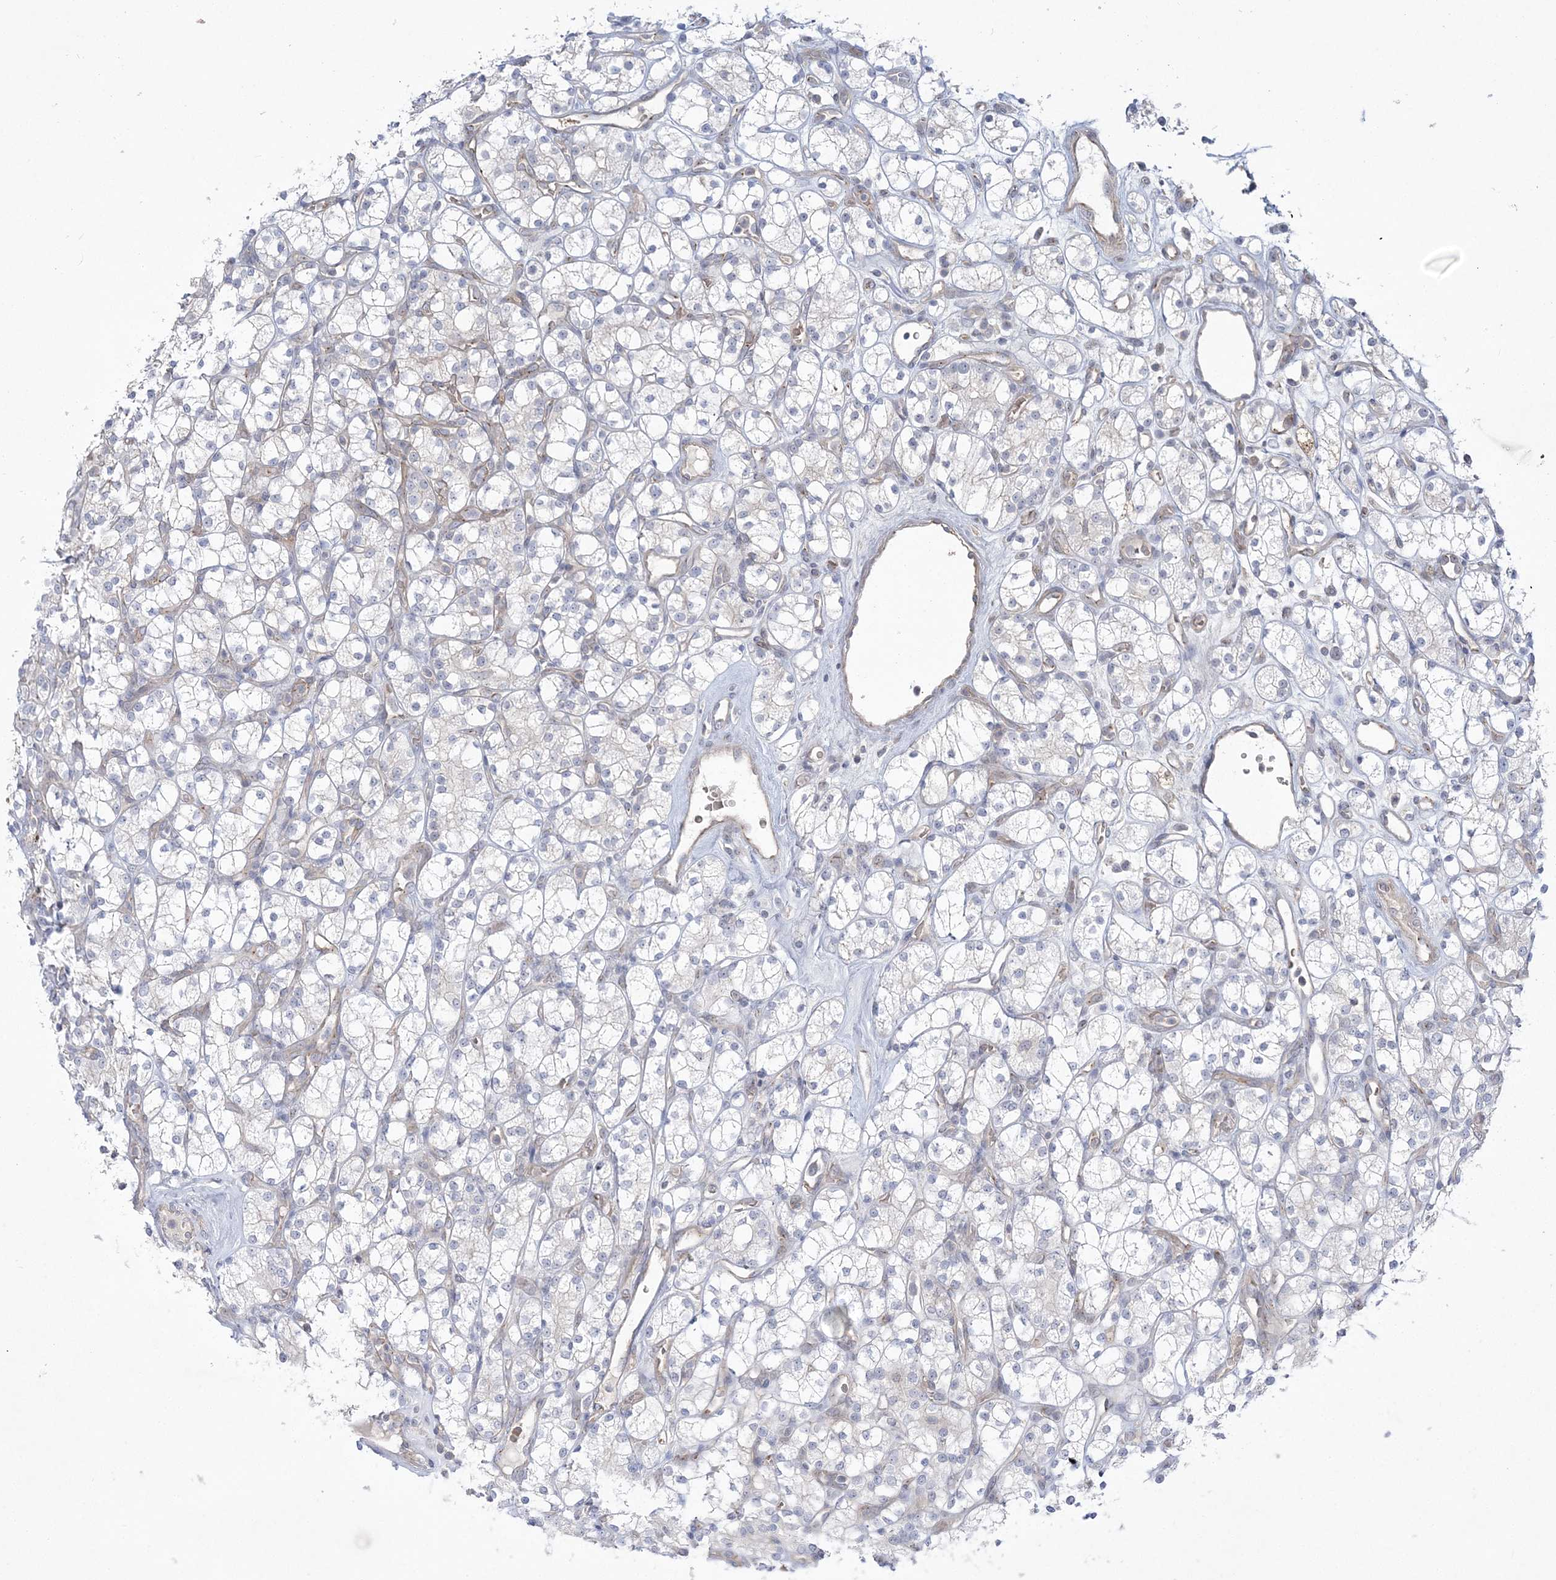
{"staining": {"intensity": "negative", "quantity": "none", "location": "none"}, "tissue": "renal cancer", "cell_type": "Tumor cells", "image_type": "cancer", "snomed": [{"axis": "morphology", "description": "Adenocarcinoma, NOS"}, {"axis": "topography", "description": "Kidney"}], "caption": "The immunohistochemistry (IHC) photomicrograph has no significant positivity in tumor cells of adenocarcinoma (renal) tissue. (Brightfield microscopy of DAB (3,3'-diaminobenzidine) immunohistochemistry (IHC) at high magnification).", "gene": "ADAMTS12", "patient": {"sex": "male", "age": 77}}